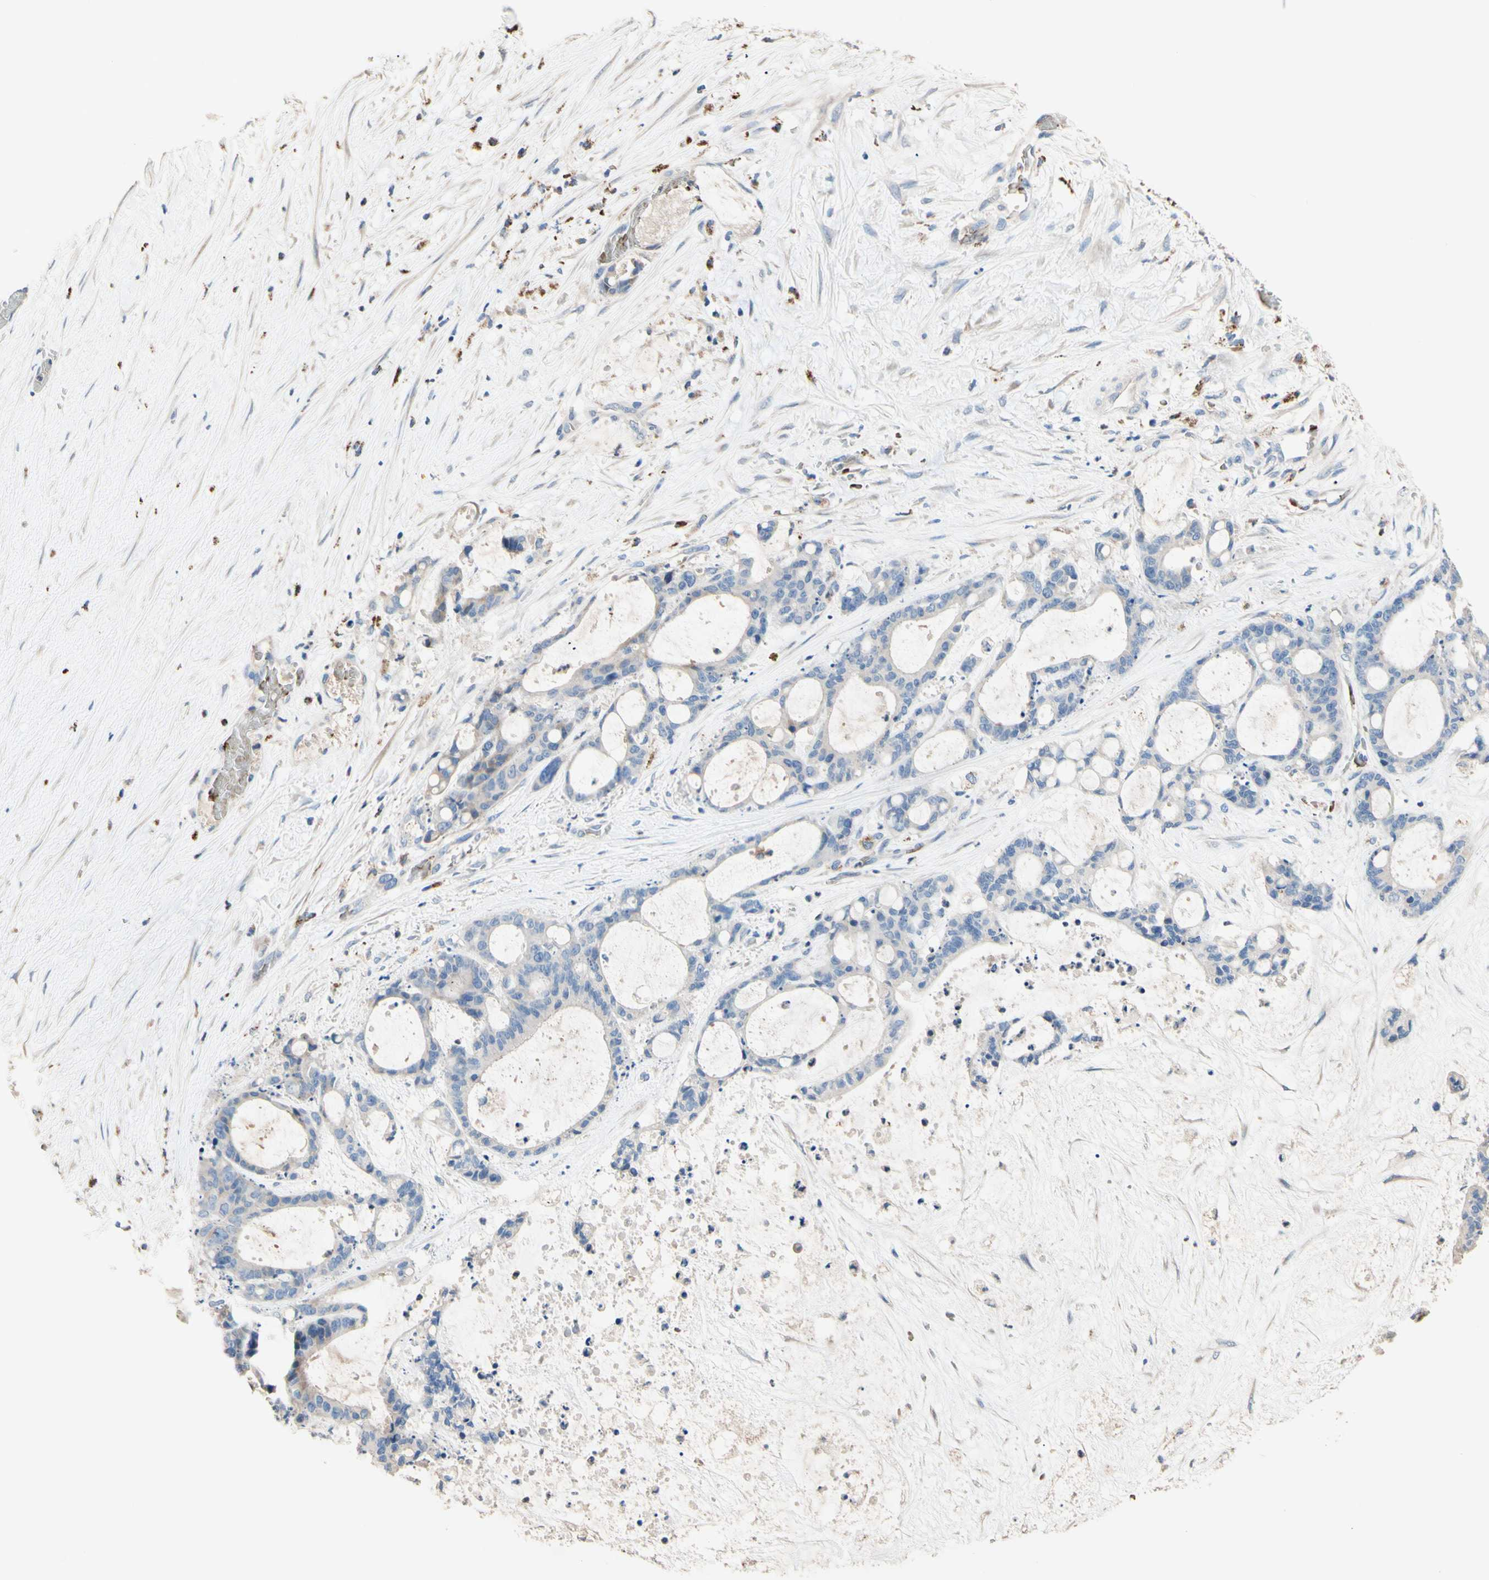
{"staining": {"intensity": "negative", "quantity": "none", "location": "none"}, "tissue": "liver cancer", "cell_type": "Tumor cells", "image_type": "cancer", "snomed": [{"axis": "morphology", "description": "Cholangiocarcinoma"}, {"axis": "topography", "description": "Liver"}], "caption": "IHC histopathology image of liver cancer (cholangiocarcinoma) stained for a protein (brown), which reveals no expression in tumor cells.", "gene": "CDON", "patient": {"sex": "female", "age": 73}}